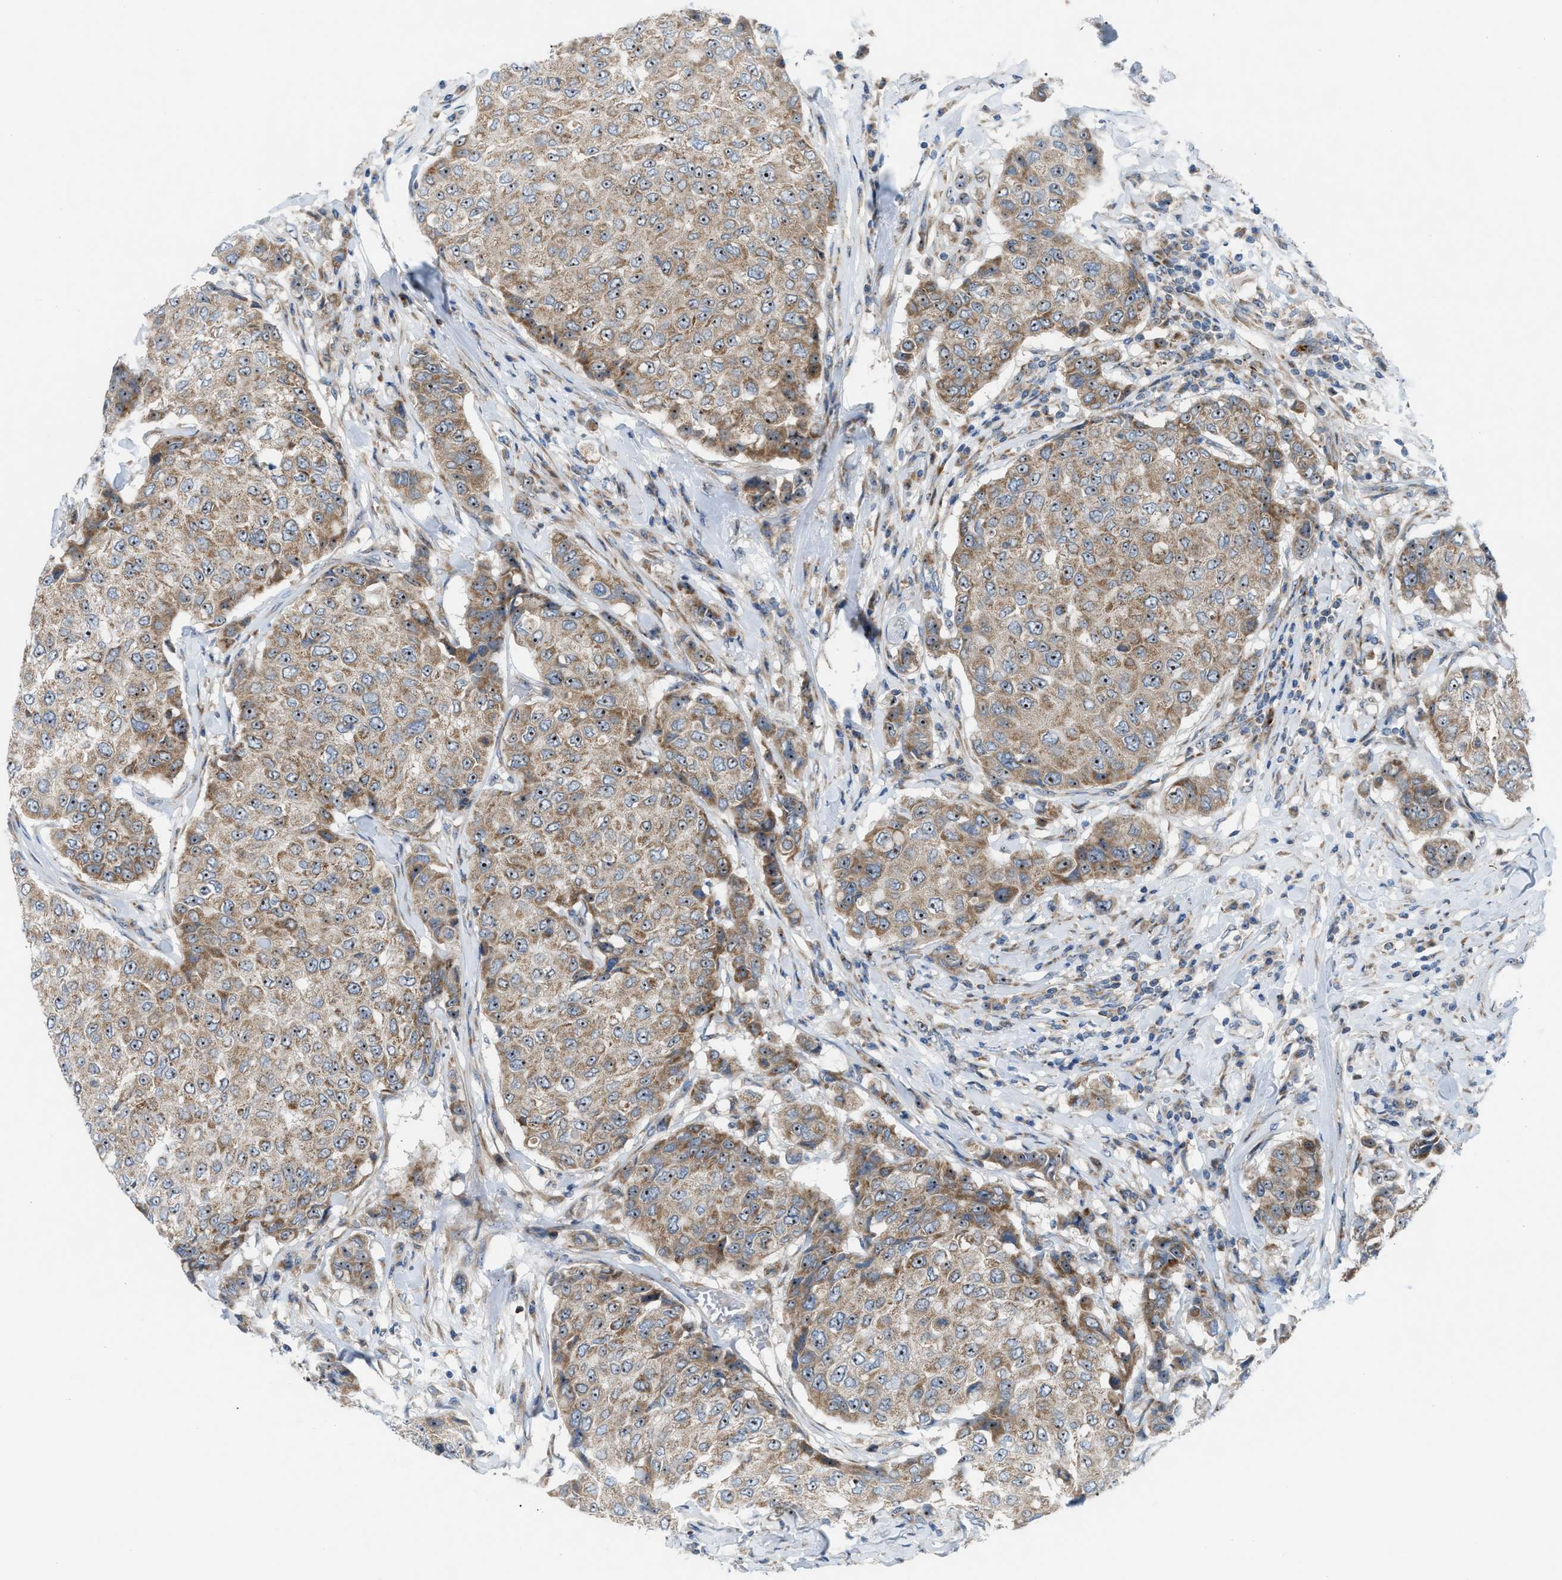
{"staining": {"intensity": "moderate", "quantity": ">75%", "location": "cytoplasmic/membranous,nuclear"}, "tissue": "breast cancer", "cell_type": "Tumor cells", "image_type": "cancer", "snomed": [{"axis": "morphology", "description": "Duct carcinoma"}, {"axis": "topography", "description": "Breast"}], "caption": "Moderate cytoplasmic/membranous and nuclear expression is present in approximately >75% of tumor cells in breast intraductal carcinoma. The protein of interest is shown in brown color, while the nuclei are stained blue.", "gene": "TPH1", "patient": {"sex": "female", "age": 27}}